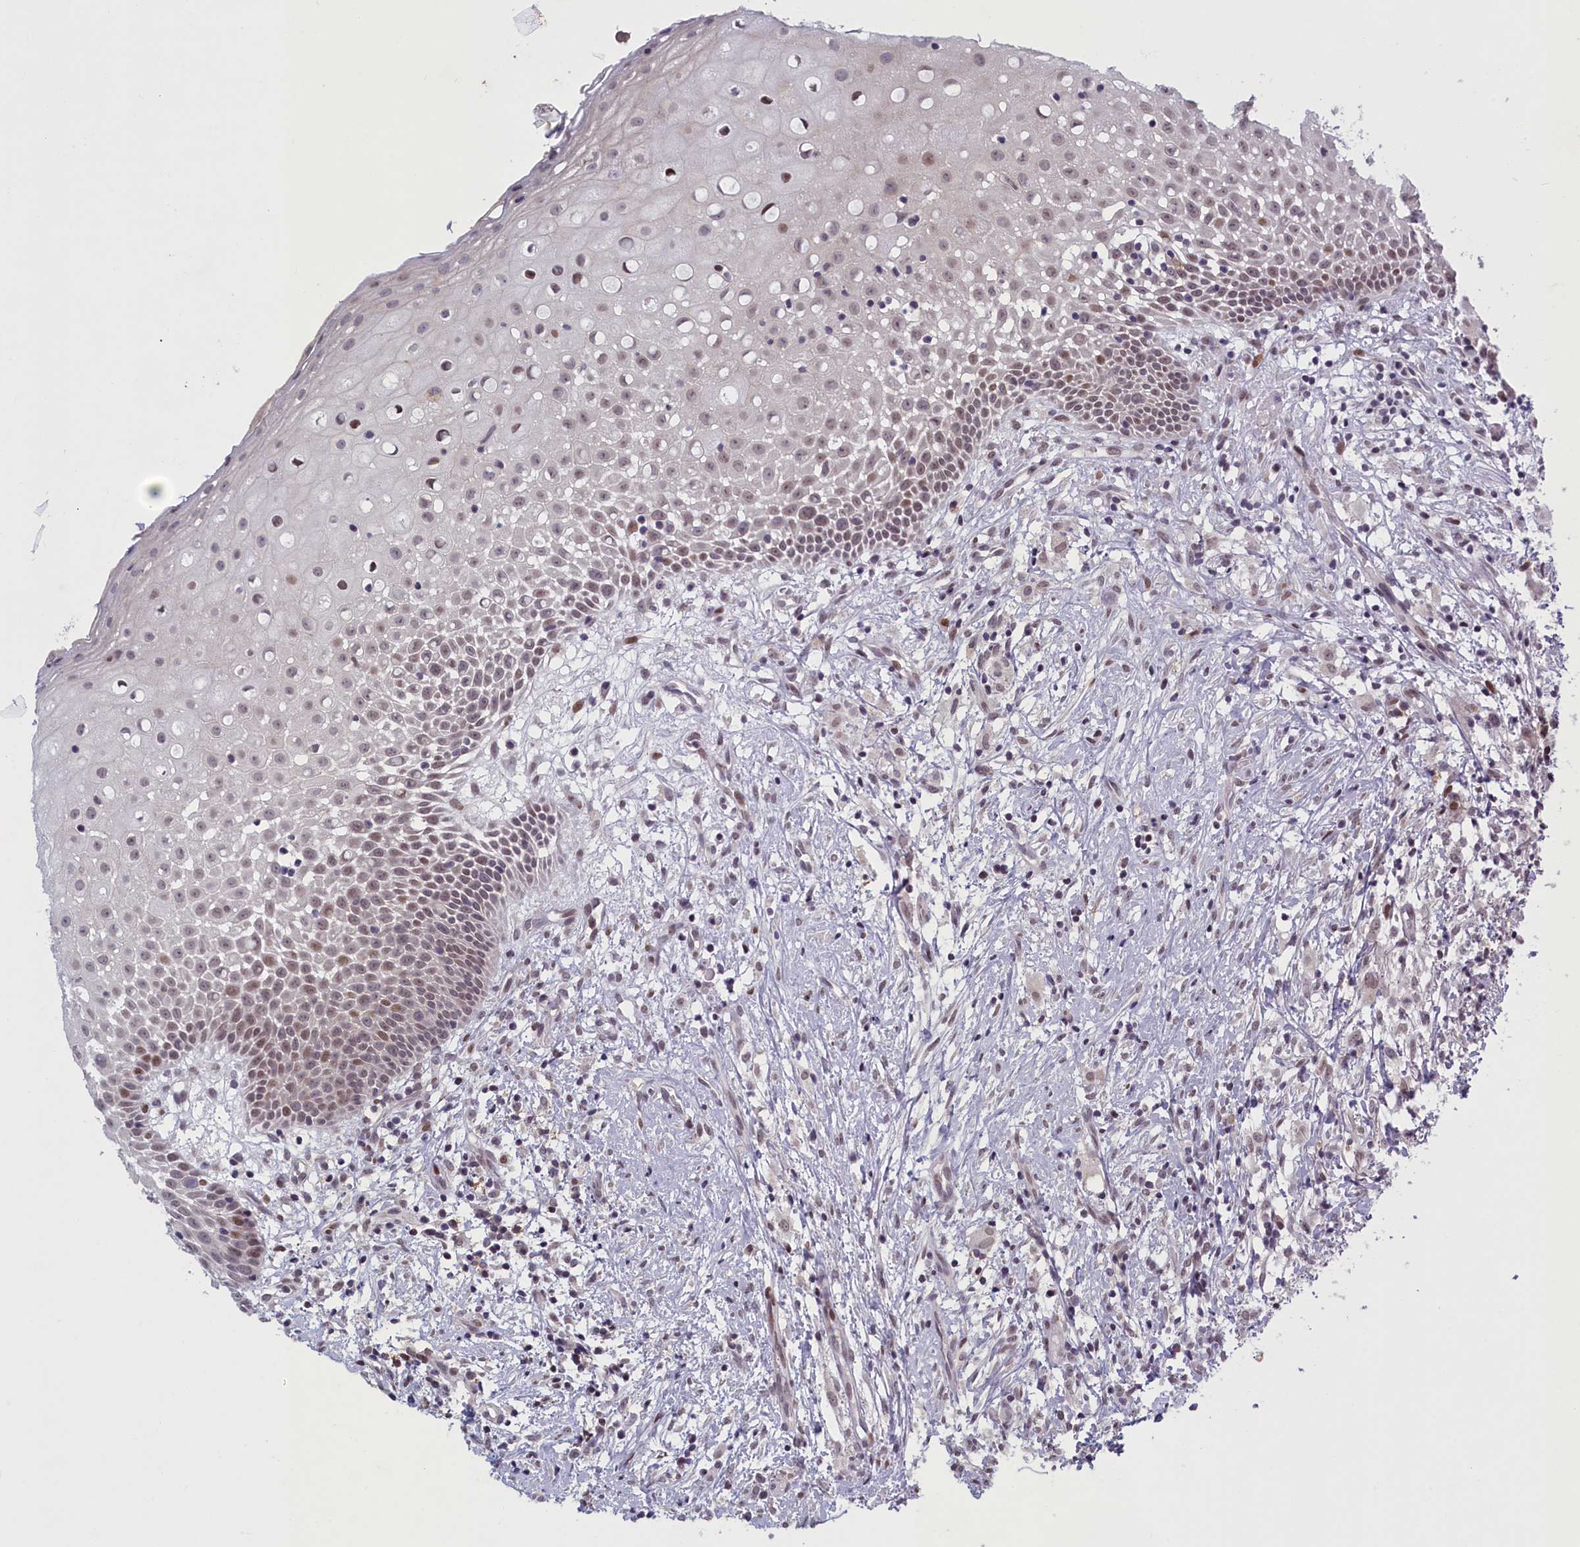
{"staining": {"intensity": "moderate", "quantity": "<25%", "location": "nuclear"}, "tissue": "oral mucosa", "cell_type": "Squamous epithelial cells", "image_type": "normal", "snomed": [{"axis": "morphology", "description": "Normal tissue, NOS"}, {"axis": "topography", "description": "Oral tissue"}], "caption": "Approximately <25% of squamous epithelial cells in normal oral mucosa show moderate nuclear protein positivity as visualized by brown immunohistochemical staining.", "gene": "ATF7IP2", "patient": {"sex": "female", "age": 69}}